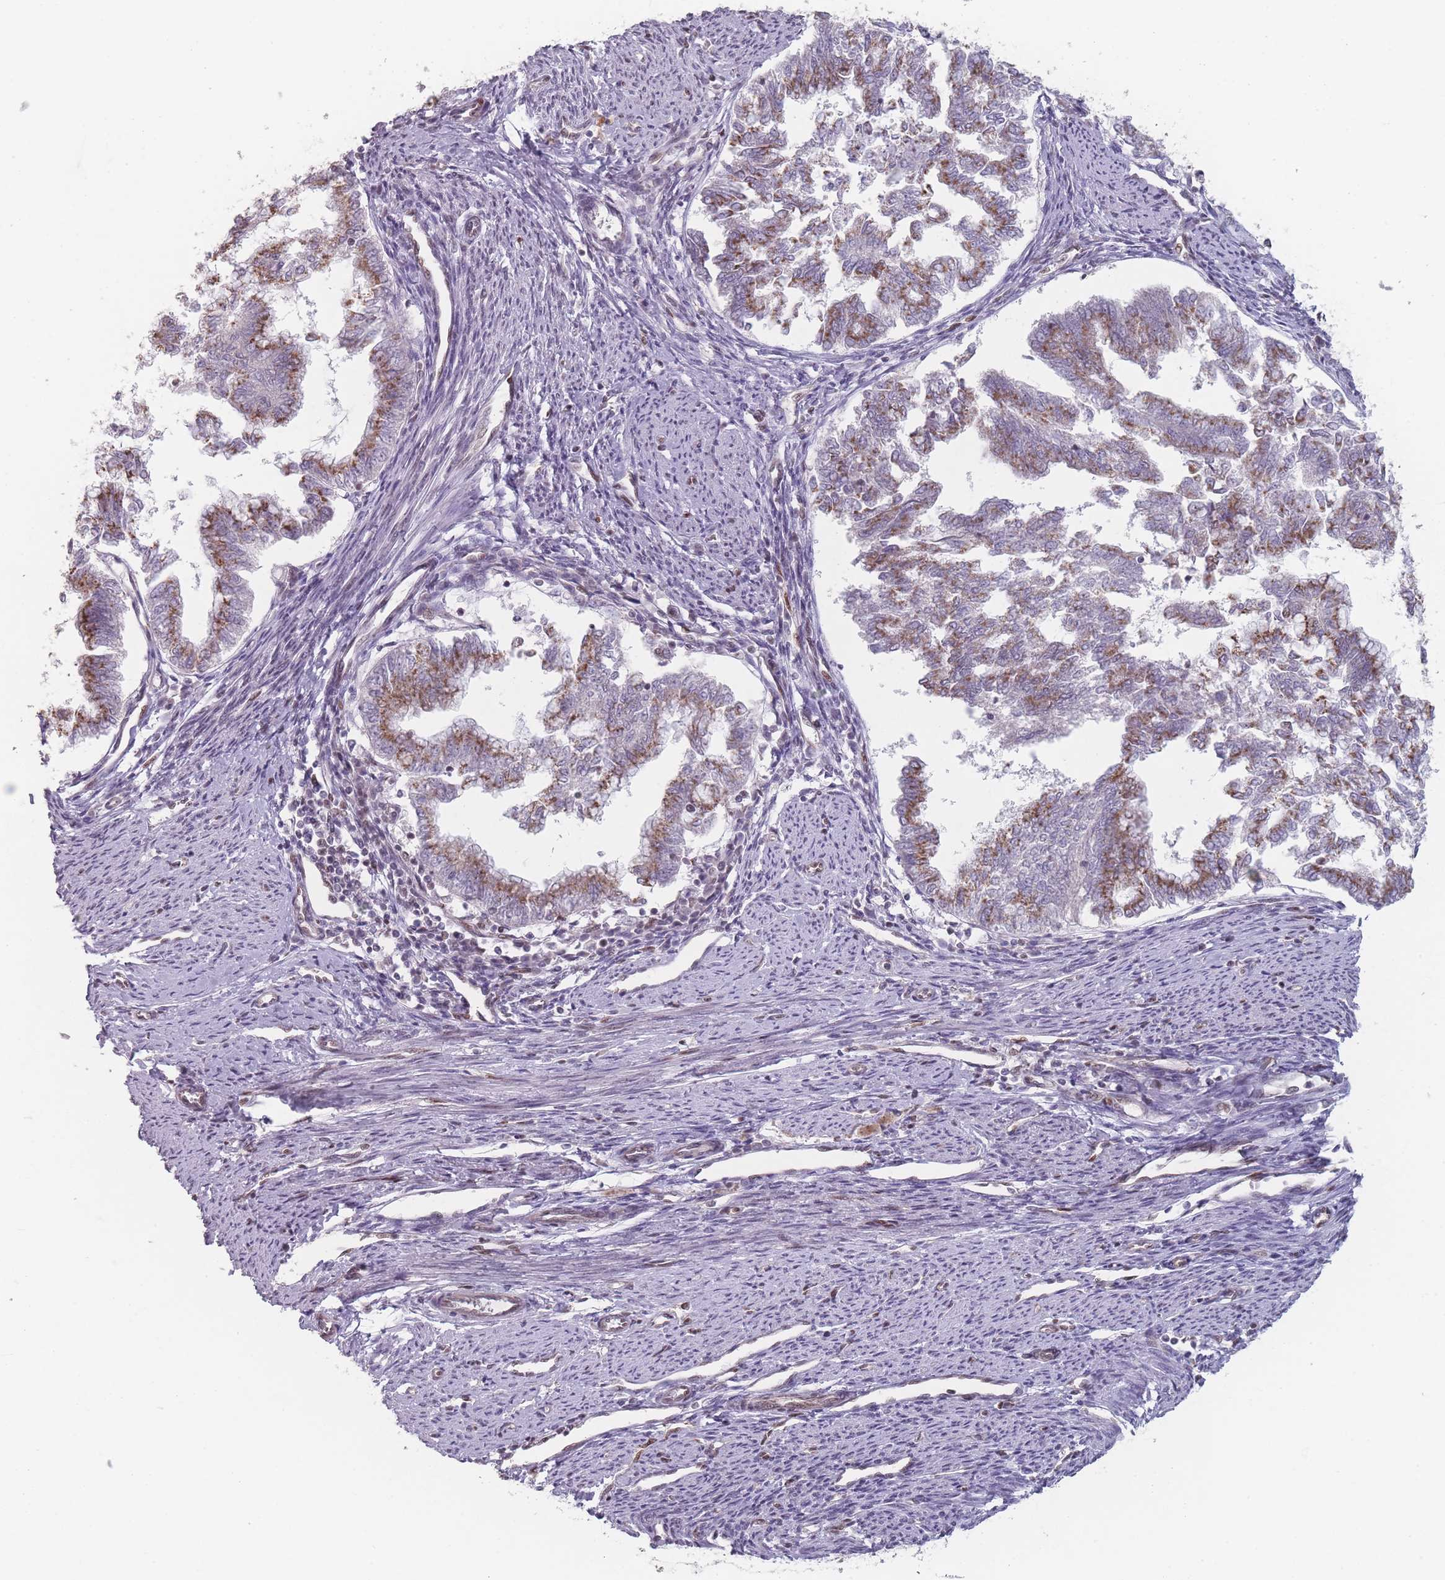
{"staining": {"intensity": "moderate", "quantity": "25%-75%", "location": "cytoplasmic/membranous"}, "tissue": "endometrial cancer", "cell_type": "Tumor cells", "image_type": "cancer", "snomed": [{"axis": "morphology", "description": "Adenocarcinoma, NOS"}, {"axis": "topography", "description": "Endometrium"}], "caption": "About 25%-75% of tumor cells in human endometrial adenocarcinoma exhibit moderate cytoplasmic/membranous protein expression as visualized by brown immunohistochemical staining.", "gene": "ZC3H14", "patient": {"sex": "female", "age": 79}}